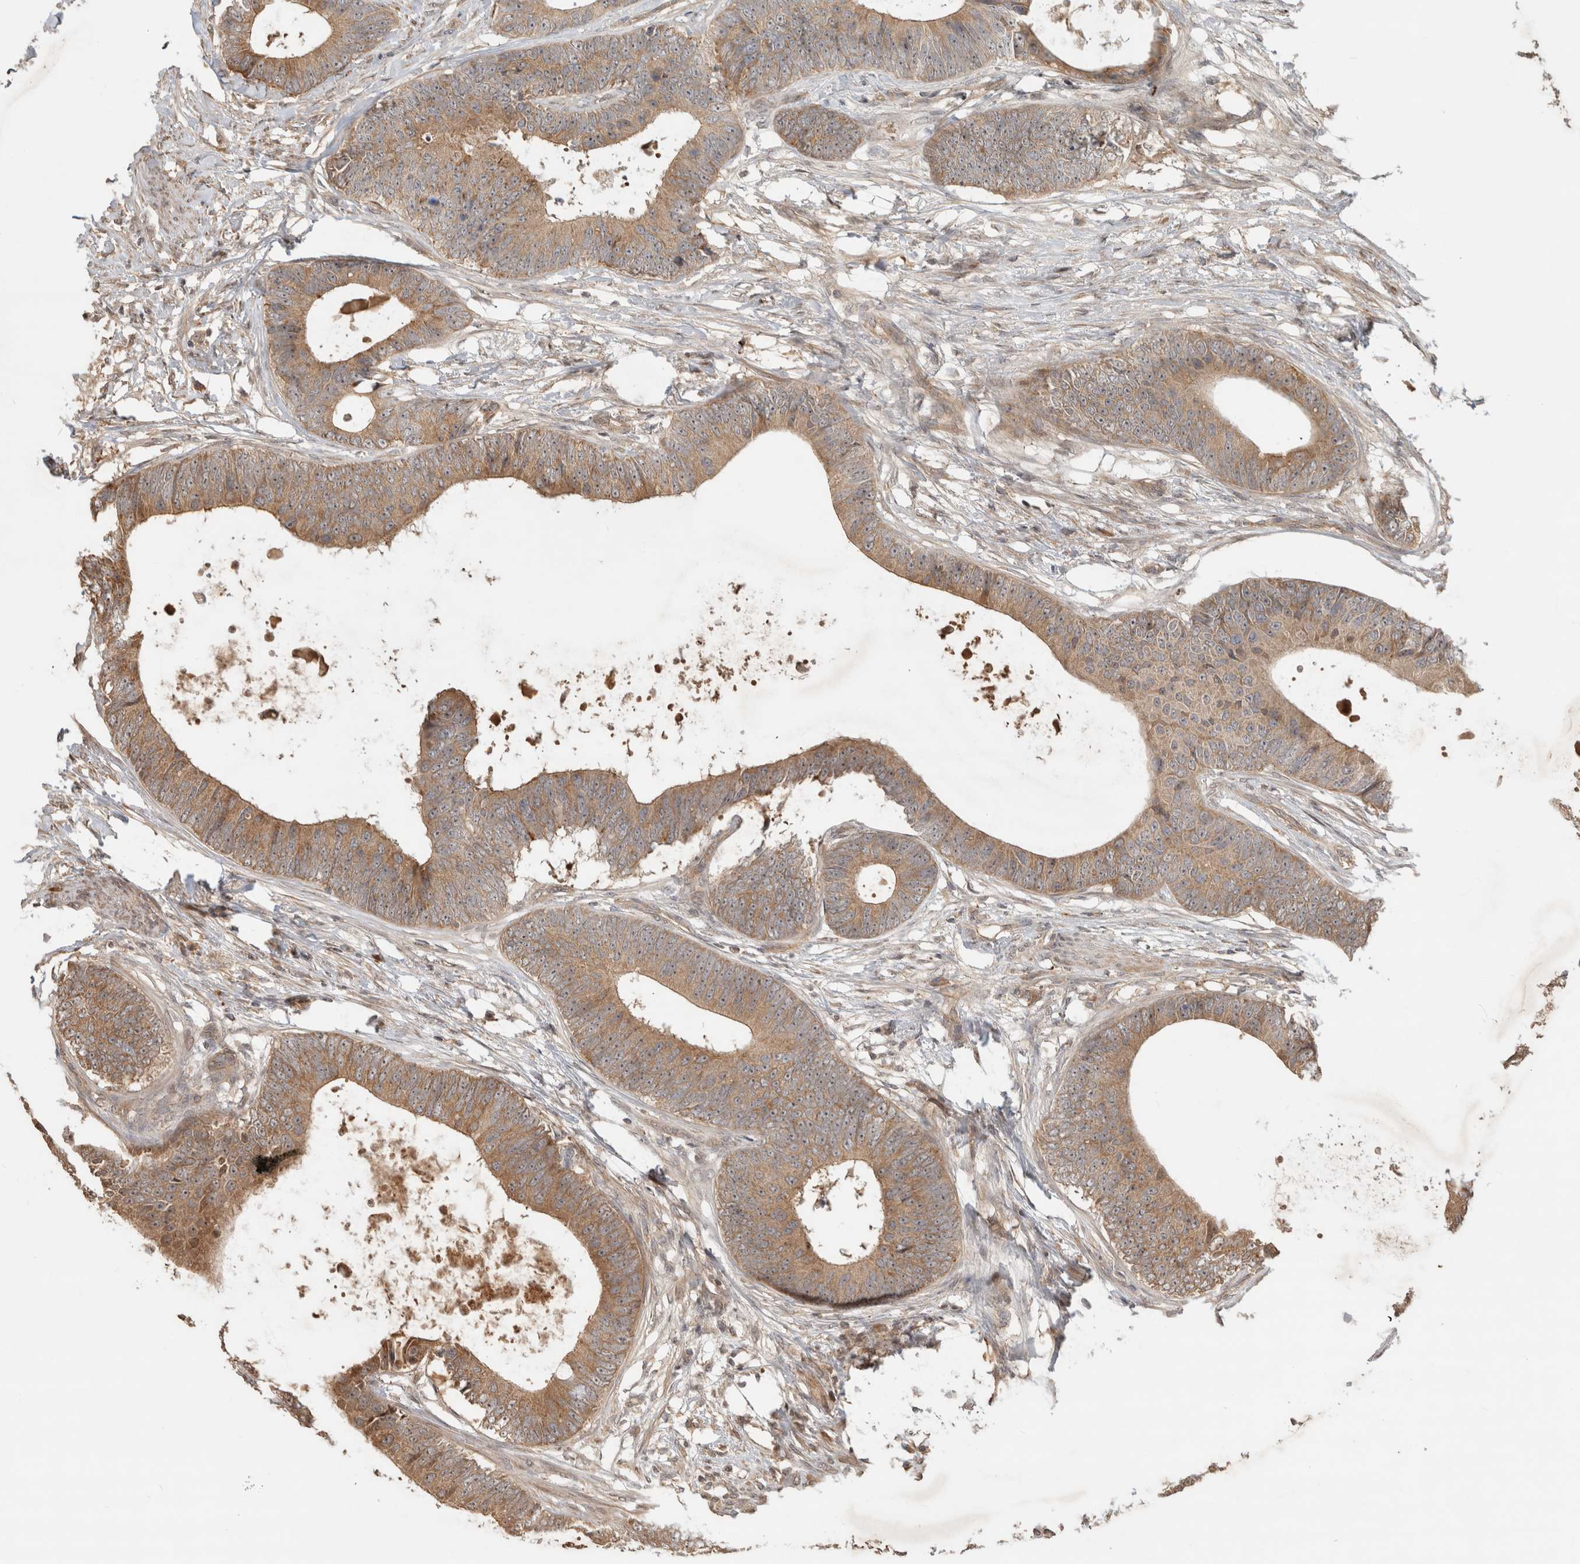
{"staining": {"intensity": "moderate", "quantity": ">75%", "location": "cytoplasmic/membranous"}, "tissue": "colorectal cancer", "cell_type": "Tumor cells", "image_type": "cancer", "snomed": [{"axis": "morphology", "description": "Adenocarcinoma, NOS"}, {"axis": "topography", "description": "Colon"}], "caption": "Colorectal cancer (adenocarcinoma) stained for a protein (brown) shows moderate cytoplasmic/membranous positive expression in about >75% of tumor cells.", "gene": "PITPNC1", "patient": {"sex": "male", "age": 56}}